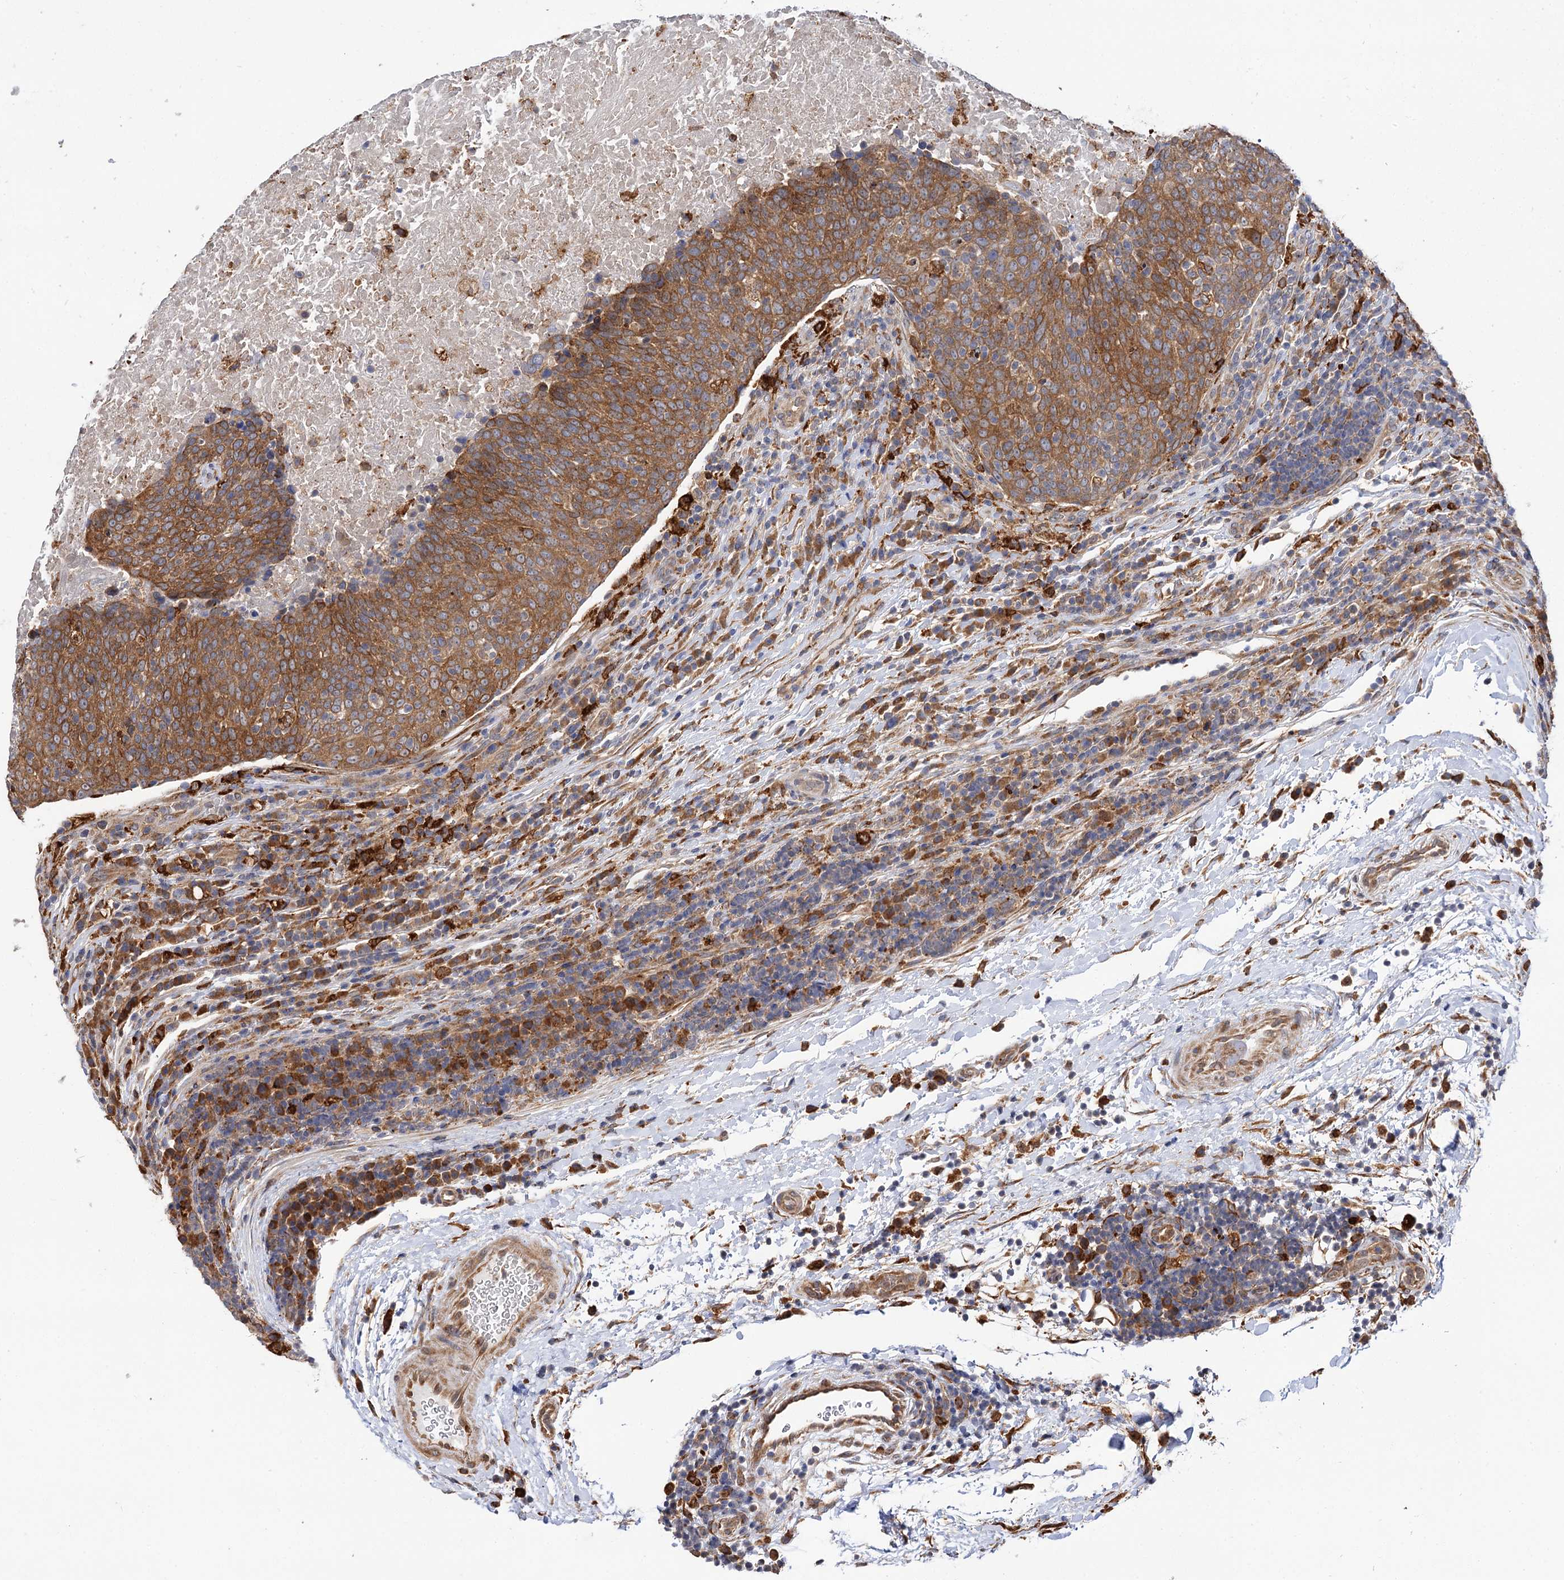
{"staining": {"intensity": "moderate", "quantity": ">75%", "location": "cytoplasmic/membranous"}, "tissue": "head and neck cancer", "cell_type": "Tumor cells", "image_type": "cancer", "snomed": [{"axis": "morphology", "description": "Squamous cell carcinoma, NOS"}, {"axis": "morphology", "description": "Squamous cell carcinoma, metastatic, NOS"}, {"axis": "topography", "description": "Lymph node"}, {"axis": "topography", "description": "Head-Neck"}], "caption": "High-power microscopy captured an immunohistochemistry (IHC) image of head and neck metastatic squamous cell carcinoma, revealing moderate cytoplasmic/membranous staining in approximately >75% of tumor cells. The staining was performed using DAB (3,3'-diaminobenzidine), with brown indicating positive protein expression. Nuclei are stained blue with hematoxylin.", "gene": "PPIP5K2", "patient": {"sex": "male", "age": 62}}